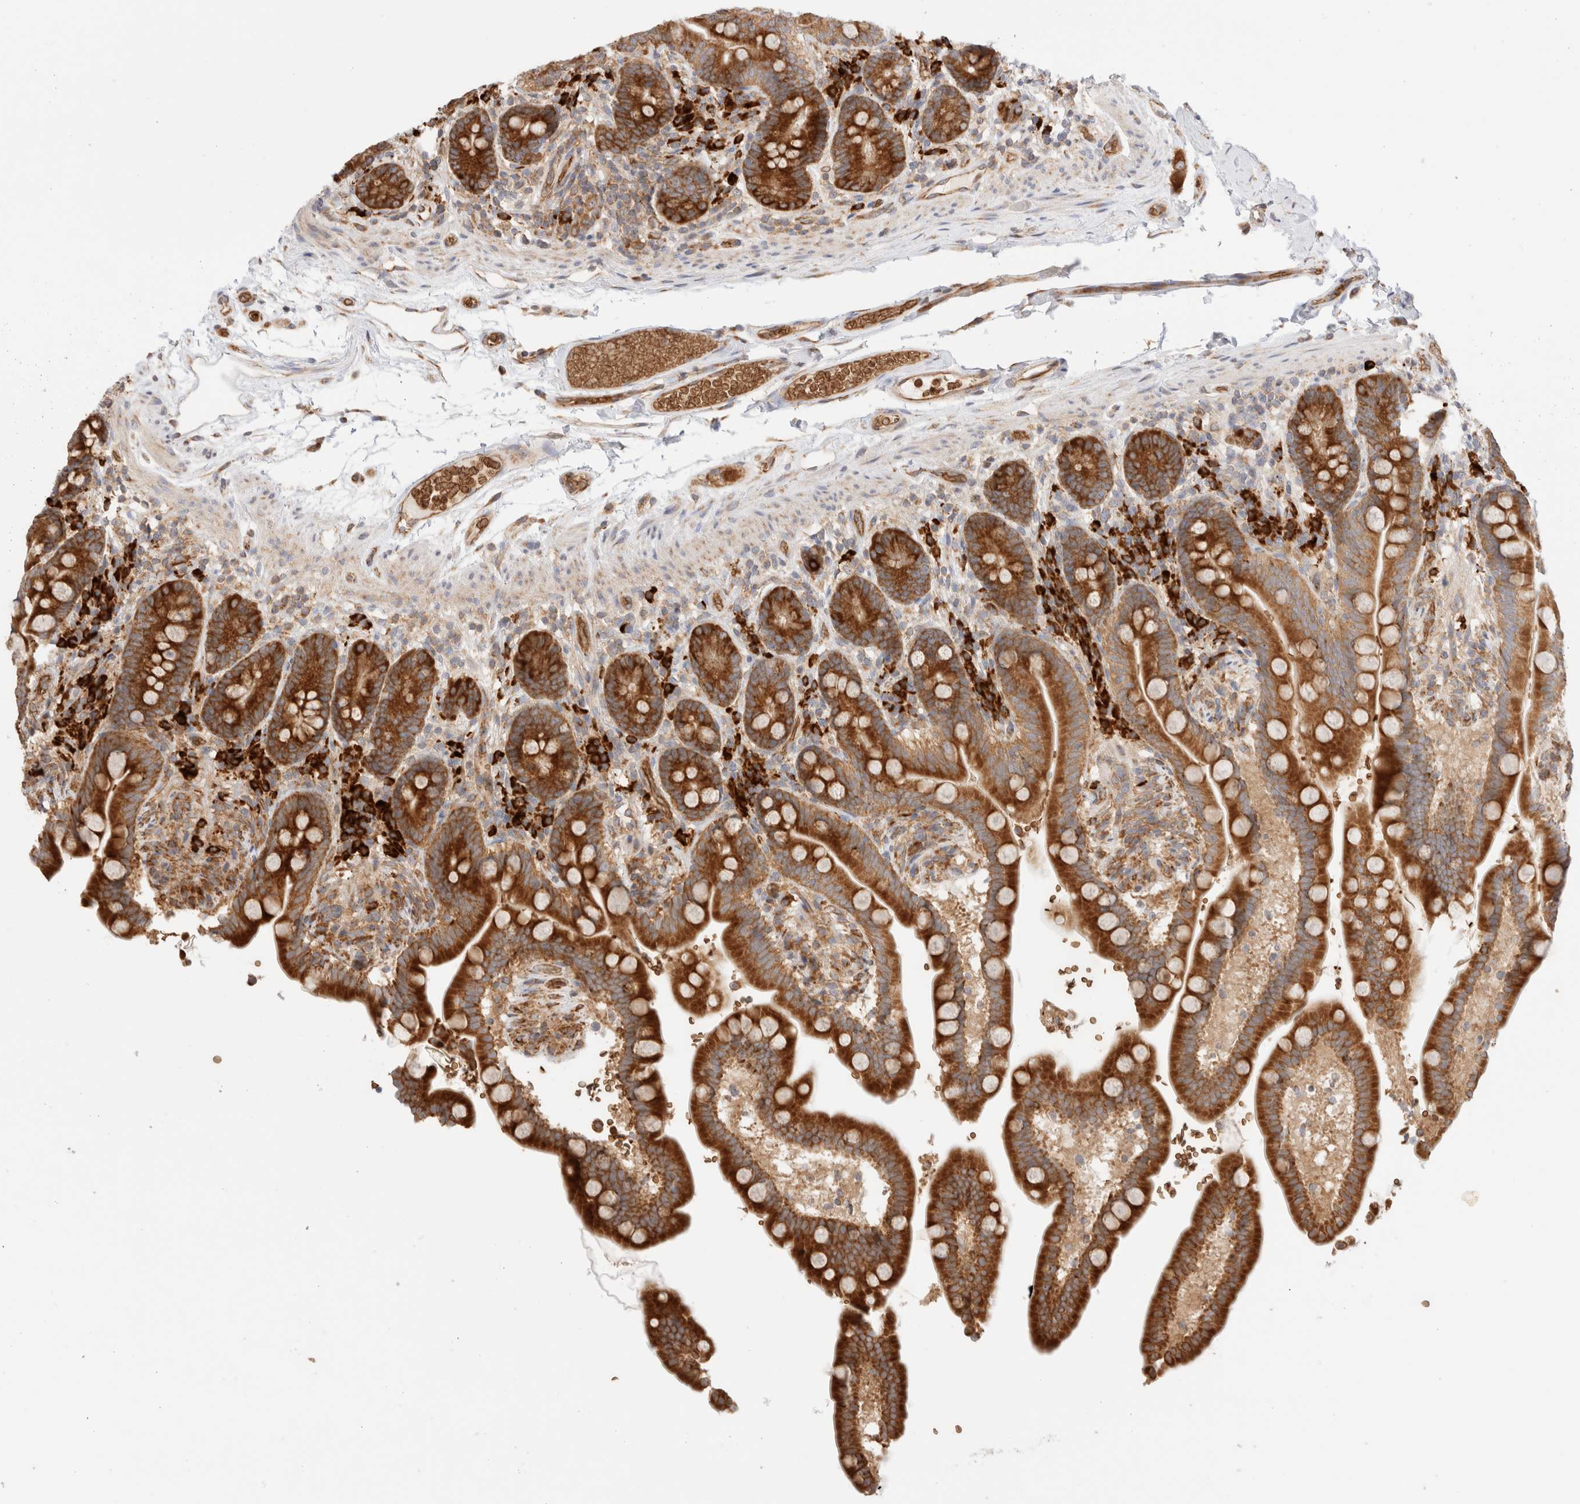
{"staining": {"intensity": "moderate", "quantity": "25%-75%", "location": "cytoplasmic/membranous"}, "tissue": "colon", "cell_type": "Endothelial cells", "image_type": "normal", "snomed": [{"axis": "morphology", "description": "Normal tissue, NOS"}, {"axis": "topography", "description": "Smooth muscle"}, {"axis": "topography", "description": "Colon"}], "caption": "Brown immunohistochemical staining in unremarkable colon displays moderate cytoplasmic/membranous expression in about 25%-75% of endothelial cells.", "gene": "UTS2B", "patient": {"sex": "male", "age": 73}}